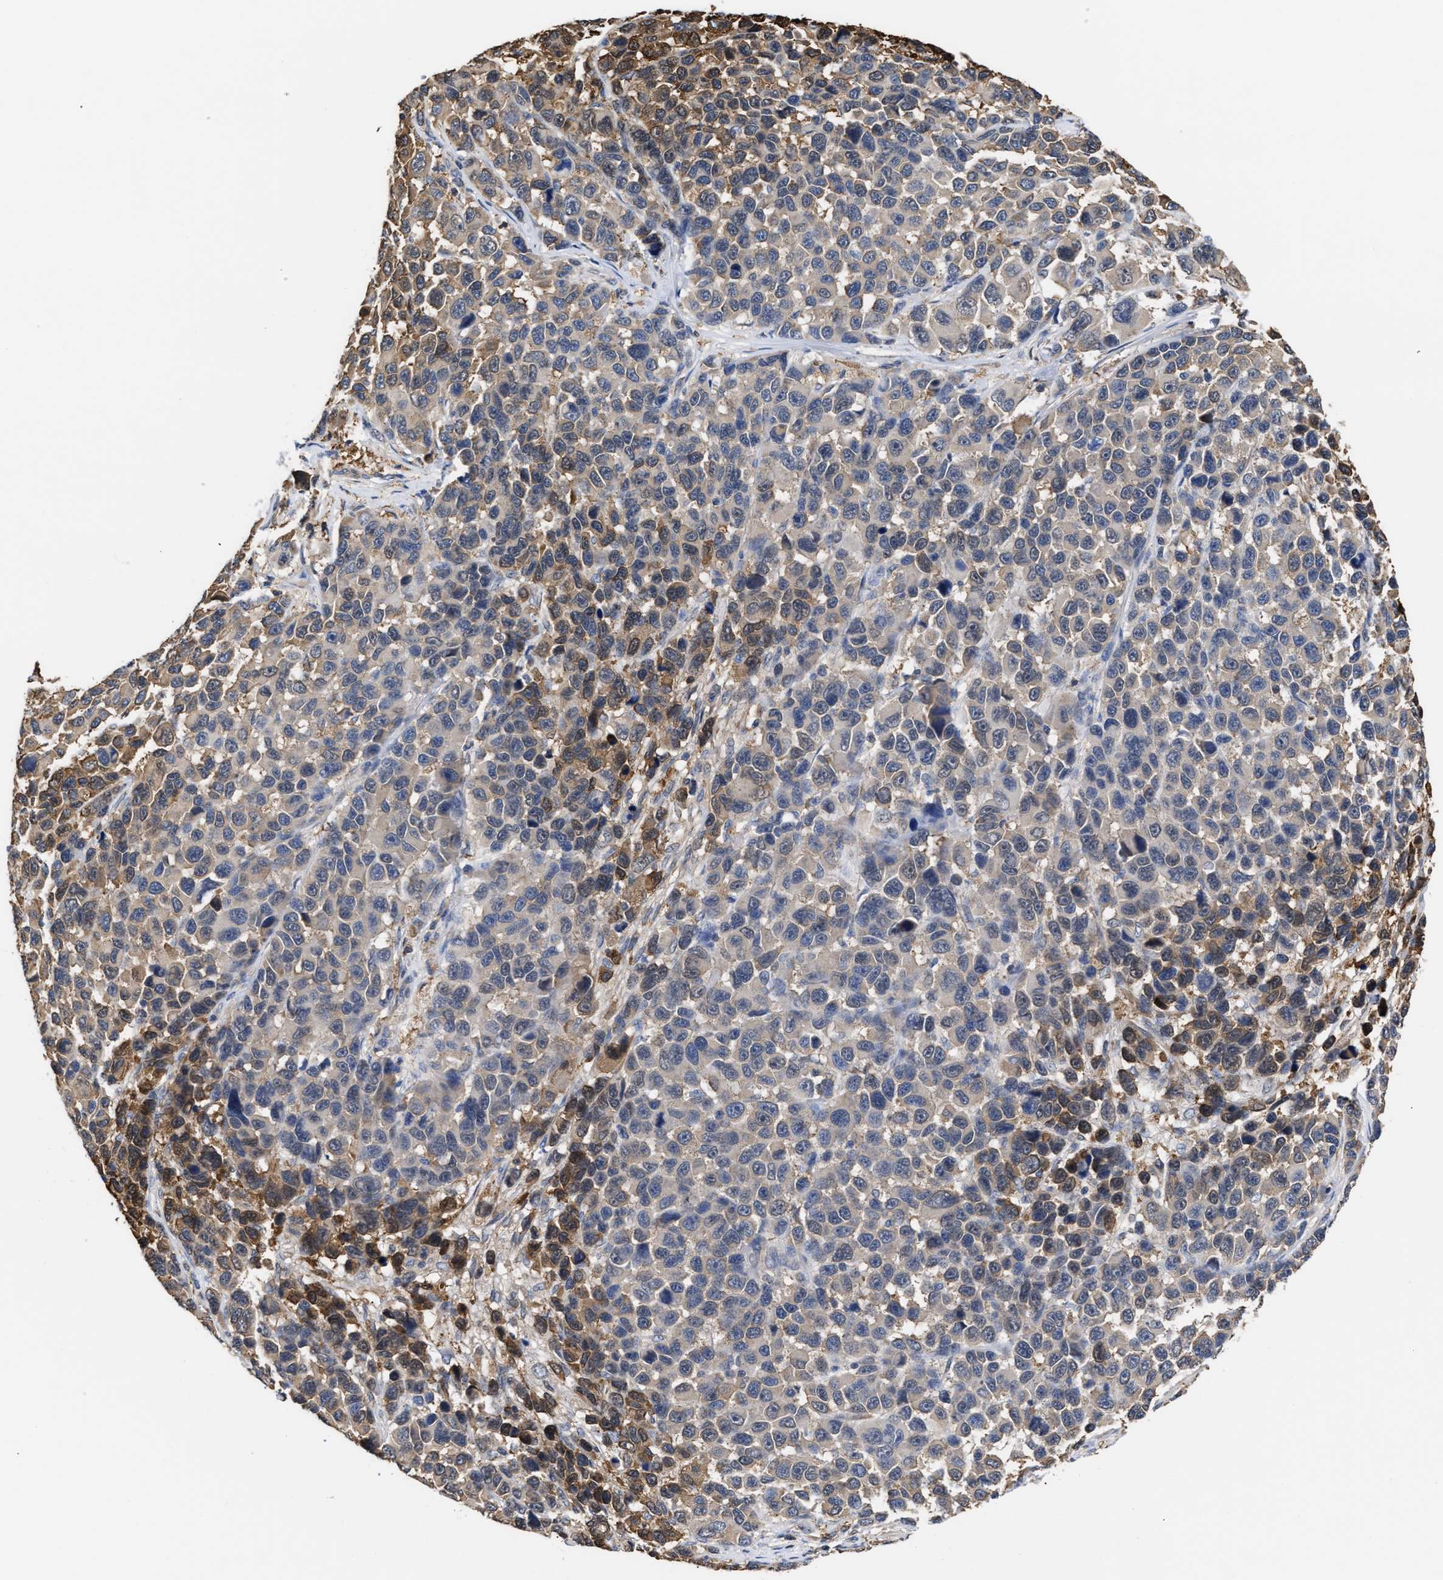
{"staining": {"intensity": "moderate", "quantity": "<25%", "location": "cytoplasmic/membranous"}, "tissue": "melanoma", "cell_type": "Tumor cells", "image_type": "cancer", "snomed": [{"axis": "morphology", "description": "Malignant melanoma, NOS"}, {"axis": "topography", "description": "Skin"}], "caption": "Tumor cells show moderate cytoplasmic/membranous expression in about <25% of cells in malignant melanoma. The protein of interest is shown in brown color, while the nuclei are stained blue.", "gene": "KLHDC1", "patient": {"sex": "male", "age": 53}}